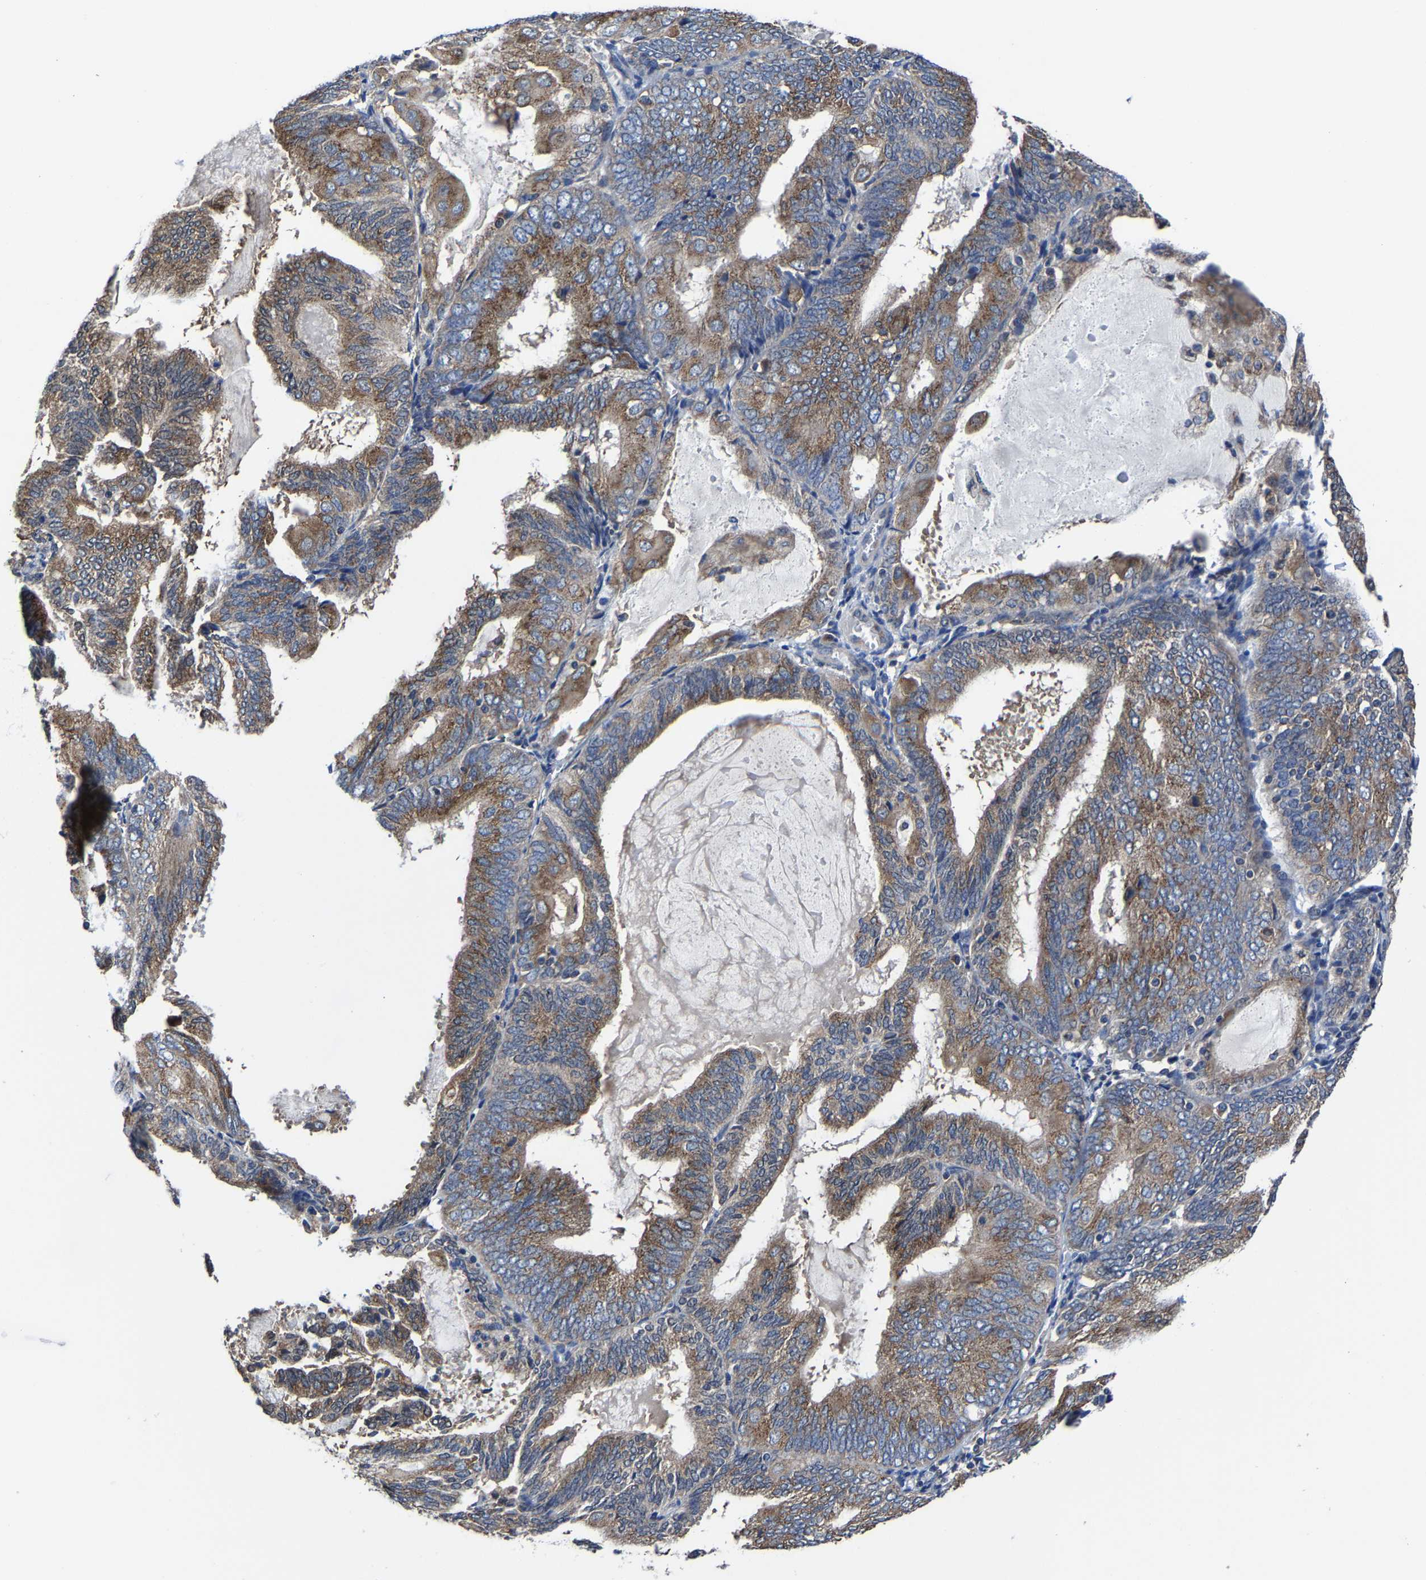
{"staining": {"intensity": "moderate", "quantity": ">75%", "location": "cytoplasmic/membranous"}, "tissue": "endometrial cancer", "cell_type": "Tumor cells", "image_type": "cancer", "snomed": [{"axis": "morphology", "description": "Adenocarcinoma, NOS"}, {"axis": "topography", "description": "Endometrium"}], "caption": "Protein staining by immunohistochemistry (IHC) reveals moderate cytoplasmic/membranous staining in about >75% of tumor cells in adenocarcinoma (endometrial).", "gene": "EBAG9", "patient": {"sex": "female", "age": 81}}